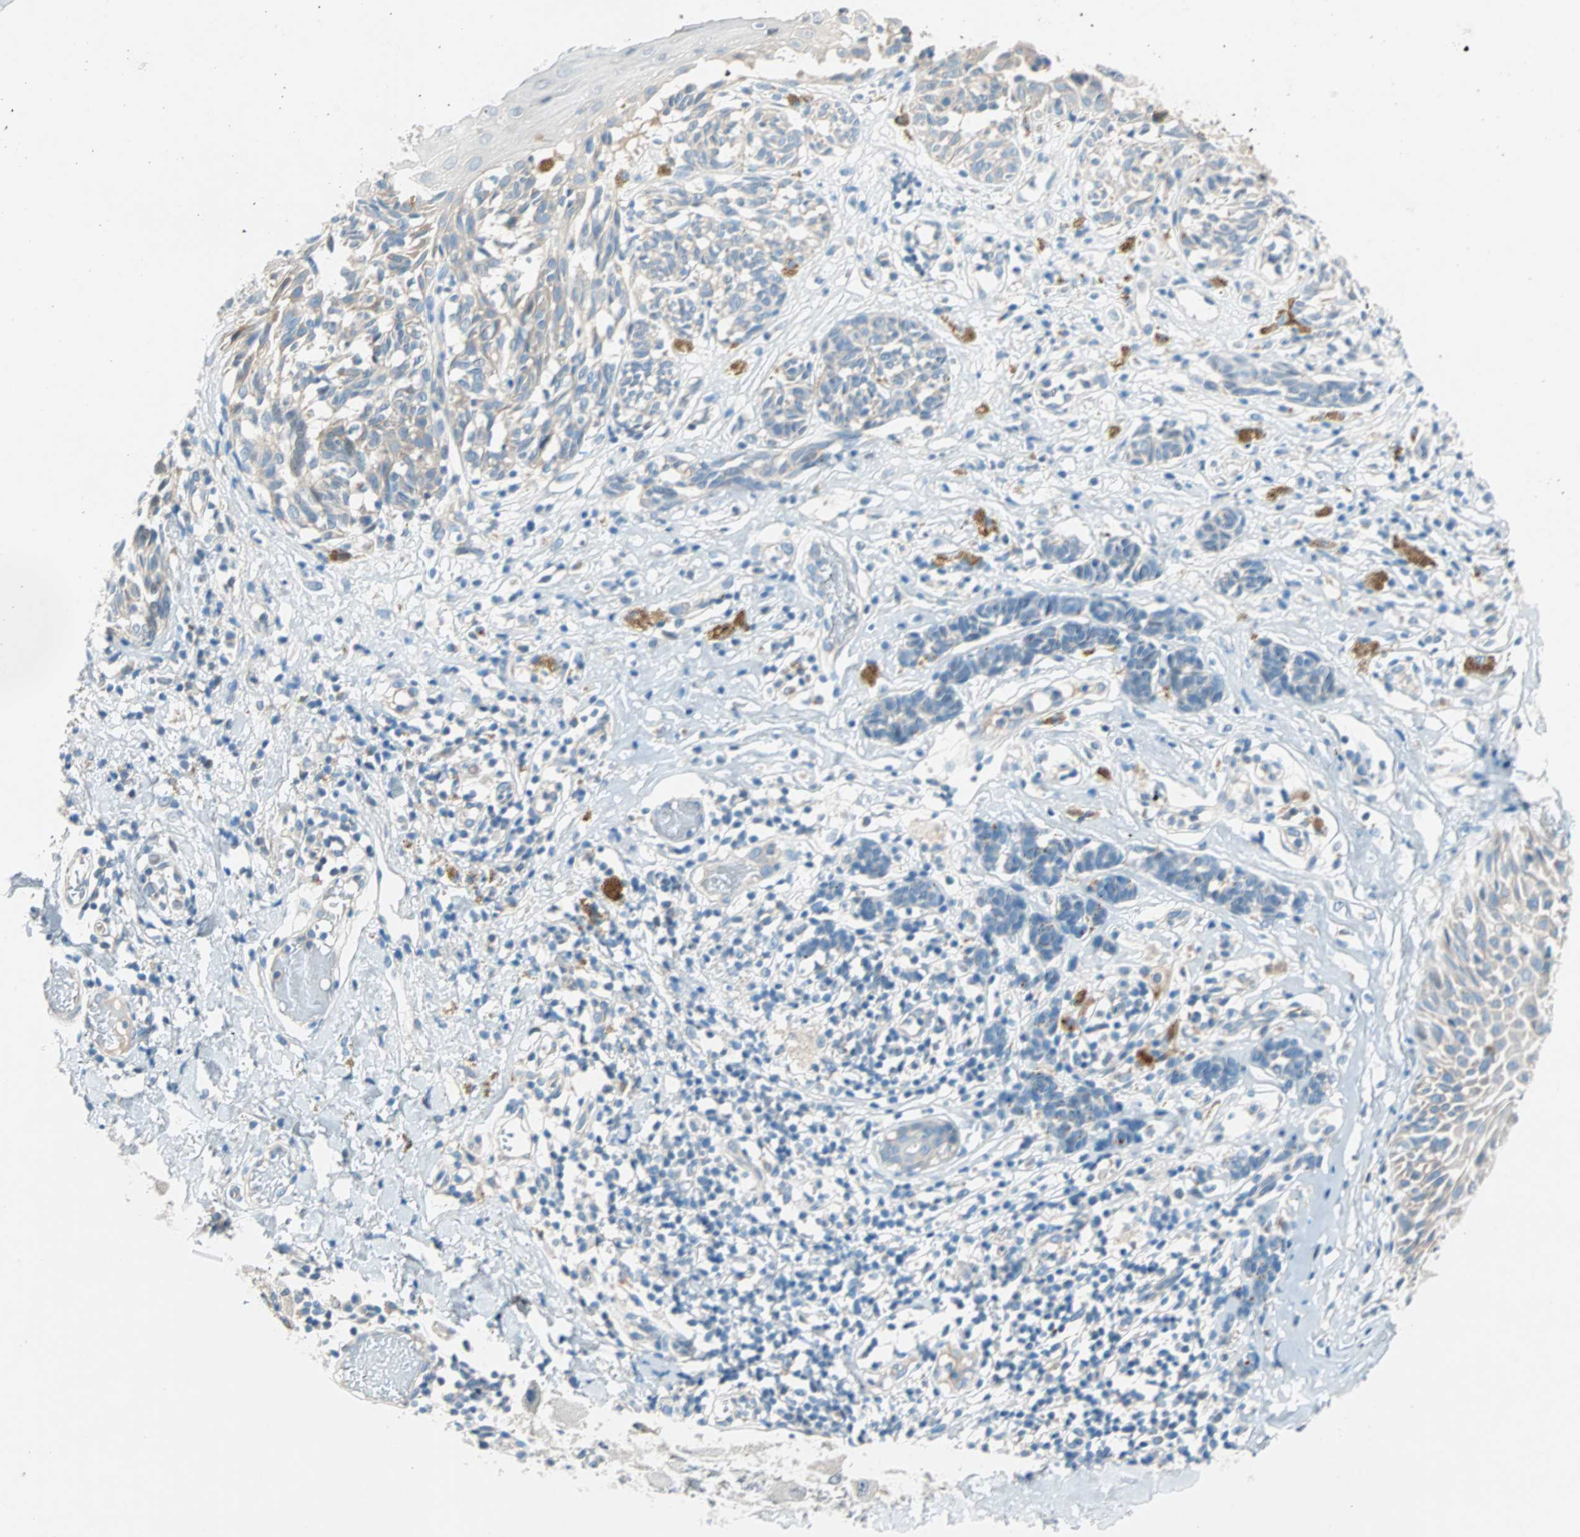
{"staining": {"intensity": "negative", "quantity": "none", "location": "none"}, "tissue": "melanoma", "cell_type": "Tumor cells", "image_type": "cancer", "snomed": [{"axis": "morphology", "description": "Malignant melanoma, NOS"}, {"axis": "topography", "description": "Skin"}], "caption": "Malignant melanoma stained for a protein using immunohistochemistry displays no positivity tumor cells.", "gene": "TMEM163", "patient": {"sex": "male", "age": 64}}